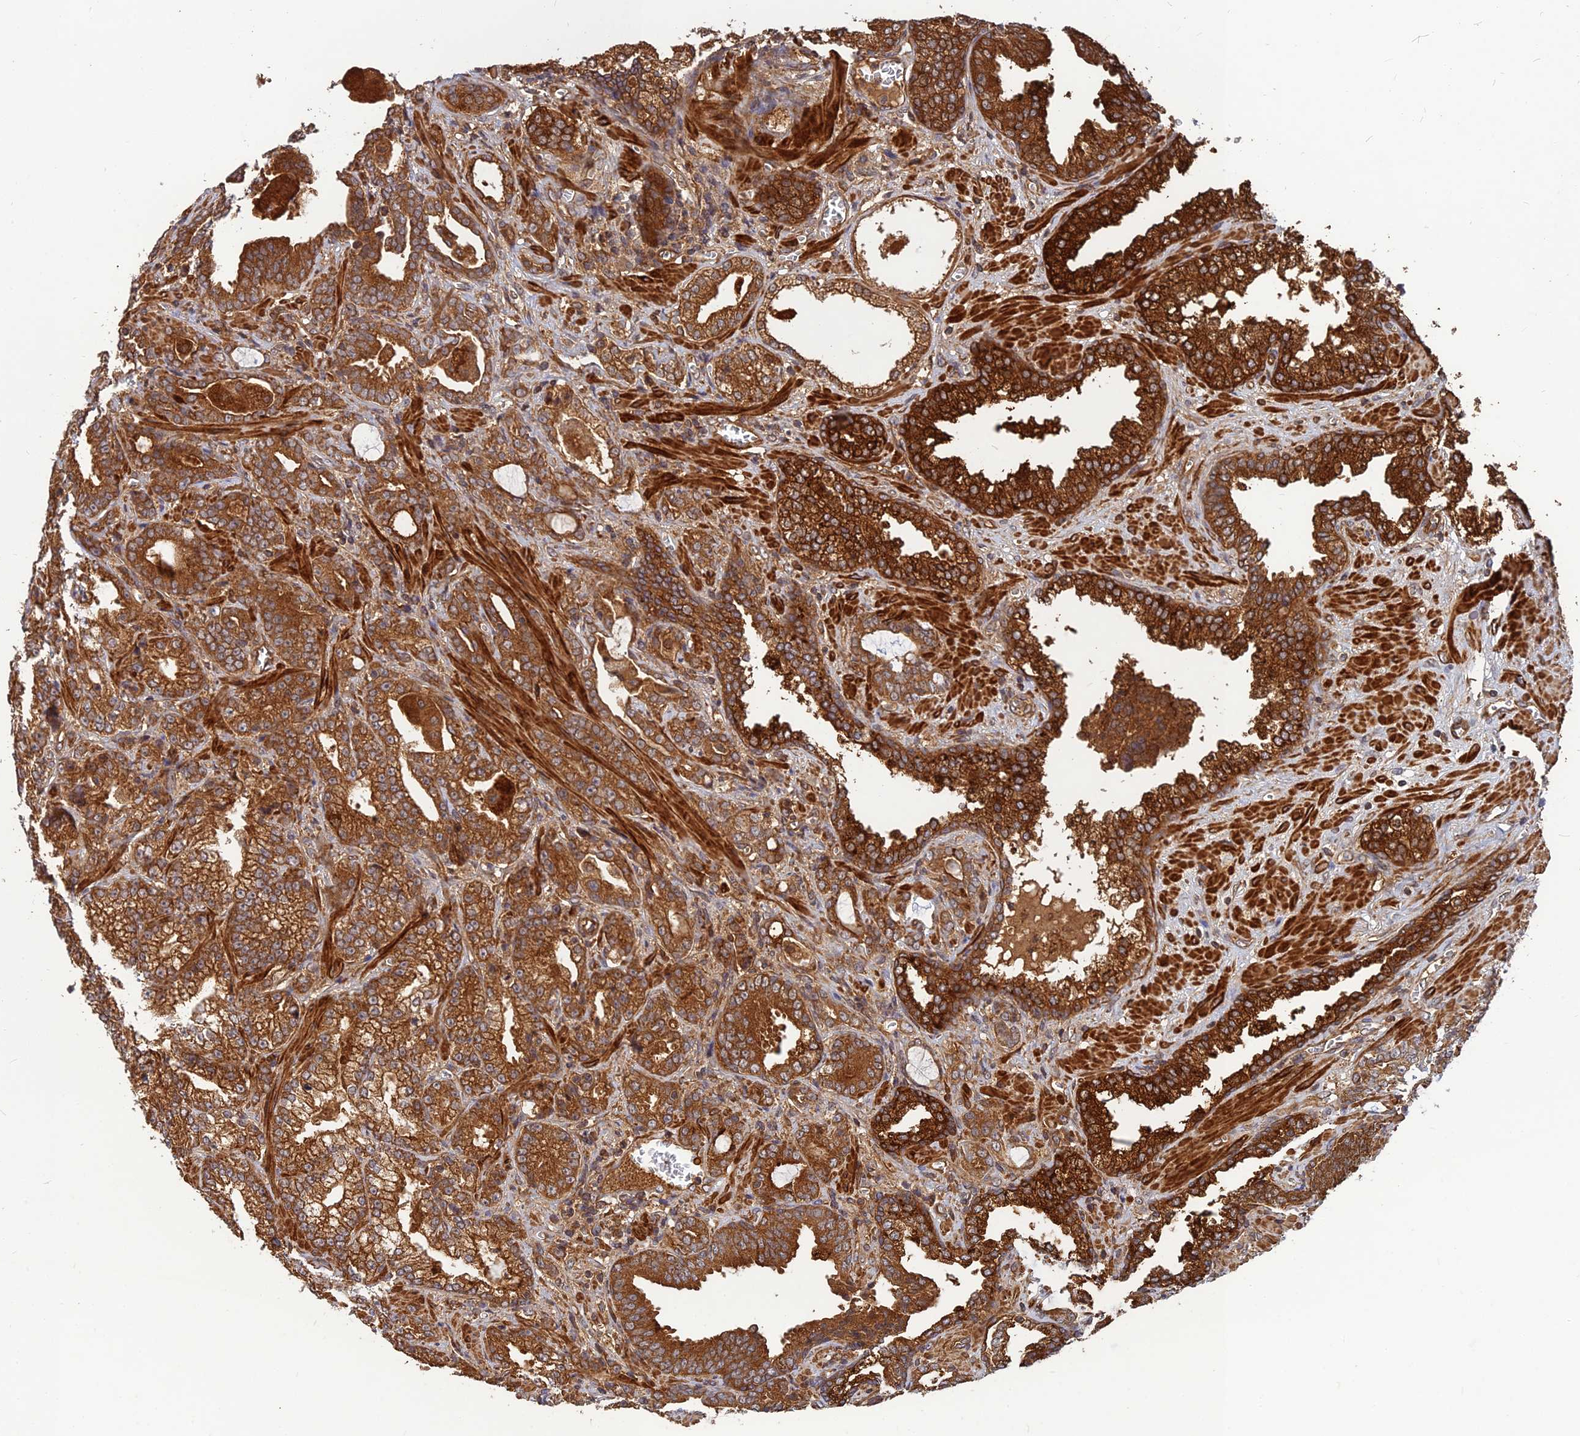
{"staining": {"intensity": "strong", "quantity": ">75%", "location": "cytoplasmic/membranous"}, "tissue": "prostate cancer", "cell_type": "Tumor cells", "image_type": "cancer", "snomed": [{"axis": "morphology", "description": "Adenocarcinoma, High grade"}, {"axis": "topography", "description": "Prostate and seminal vesicle, NOS"}], "caption": "Immunohistochemistry histopathology image of neoplastic tissue: adenocarcinoma (high-grade) (prostate) stained using immunohistochemistry (IHC) shows high levels of strong protein expression localized specifically in the cytoplasmic/membranous of tumor cells, appearing as a cytoplasmic/membranous brown color.", "gene": "RELCH", "patient": {"sex": "male", "age": 67}}